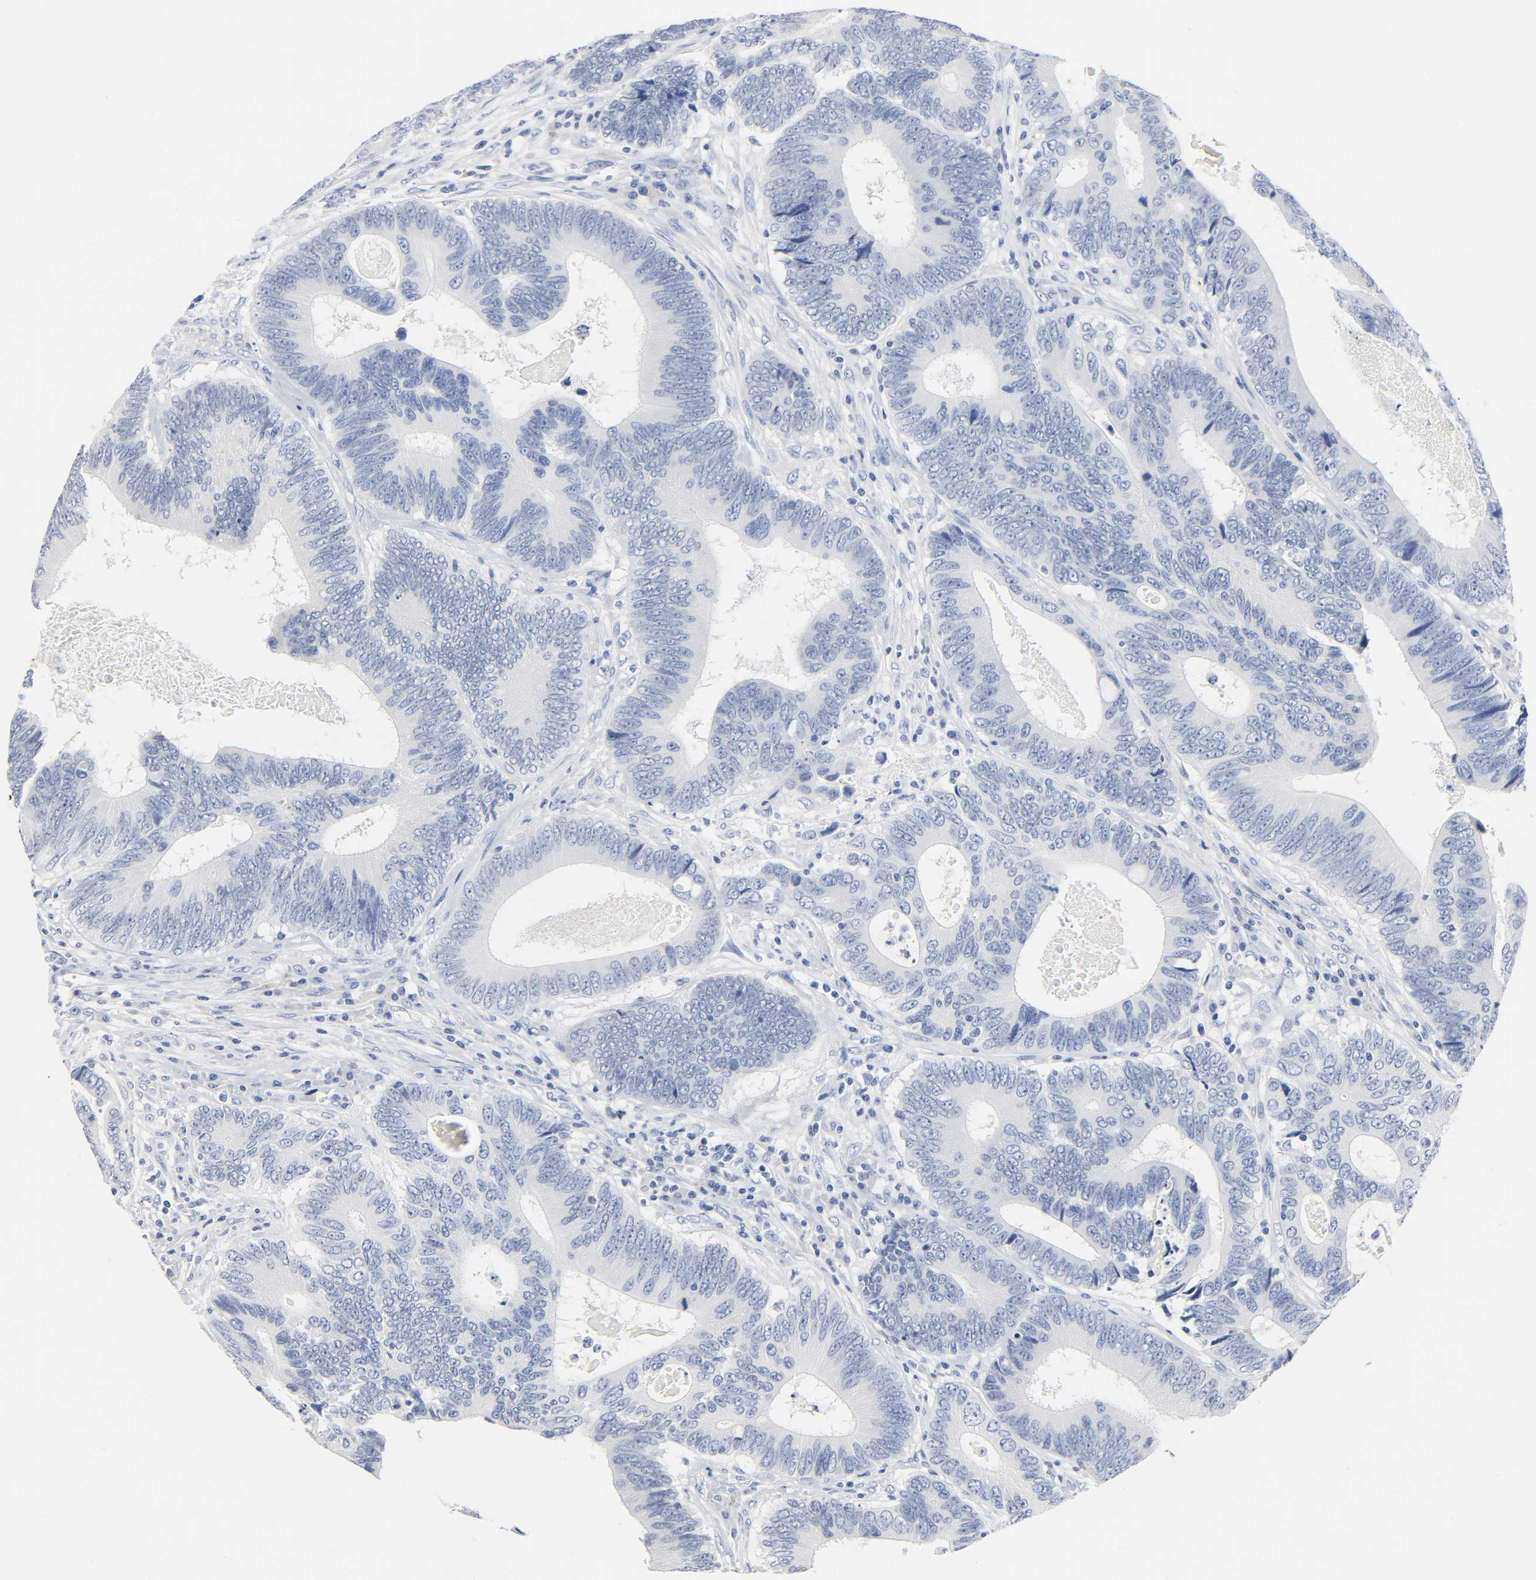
{"staining": {"intensity": "negative", "quantity": "none", "location": "none"}, "tissue": "colorectal cancer", "cell_type": "Tumor cells", "image_type": "cancer", "snomed": [{"axis": "morphology", "description": "Adenocarcinoma, NOS"}, {"axis": "topography", "description": "Colon"}], "caption": "Image shows no protein positivity in tumor cells of colorectal cancer tissue.", "gene": "ACP3", "patient": {"sex": "female", "age": 78}}